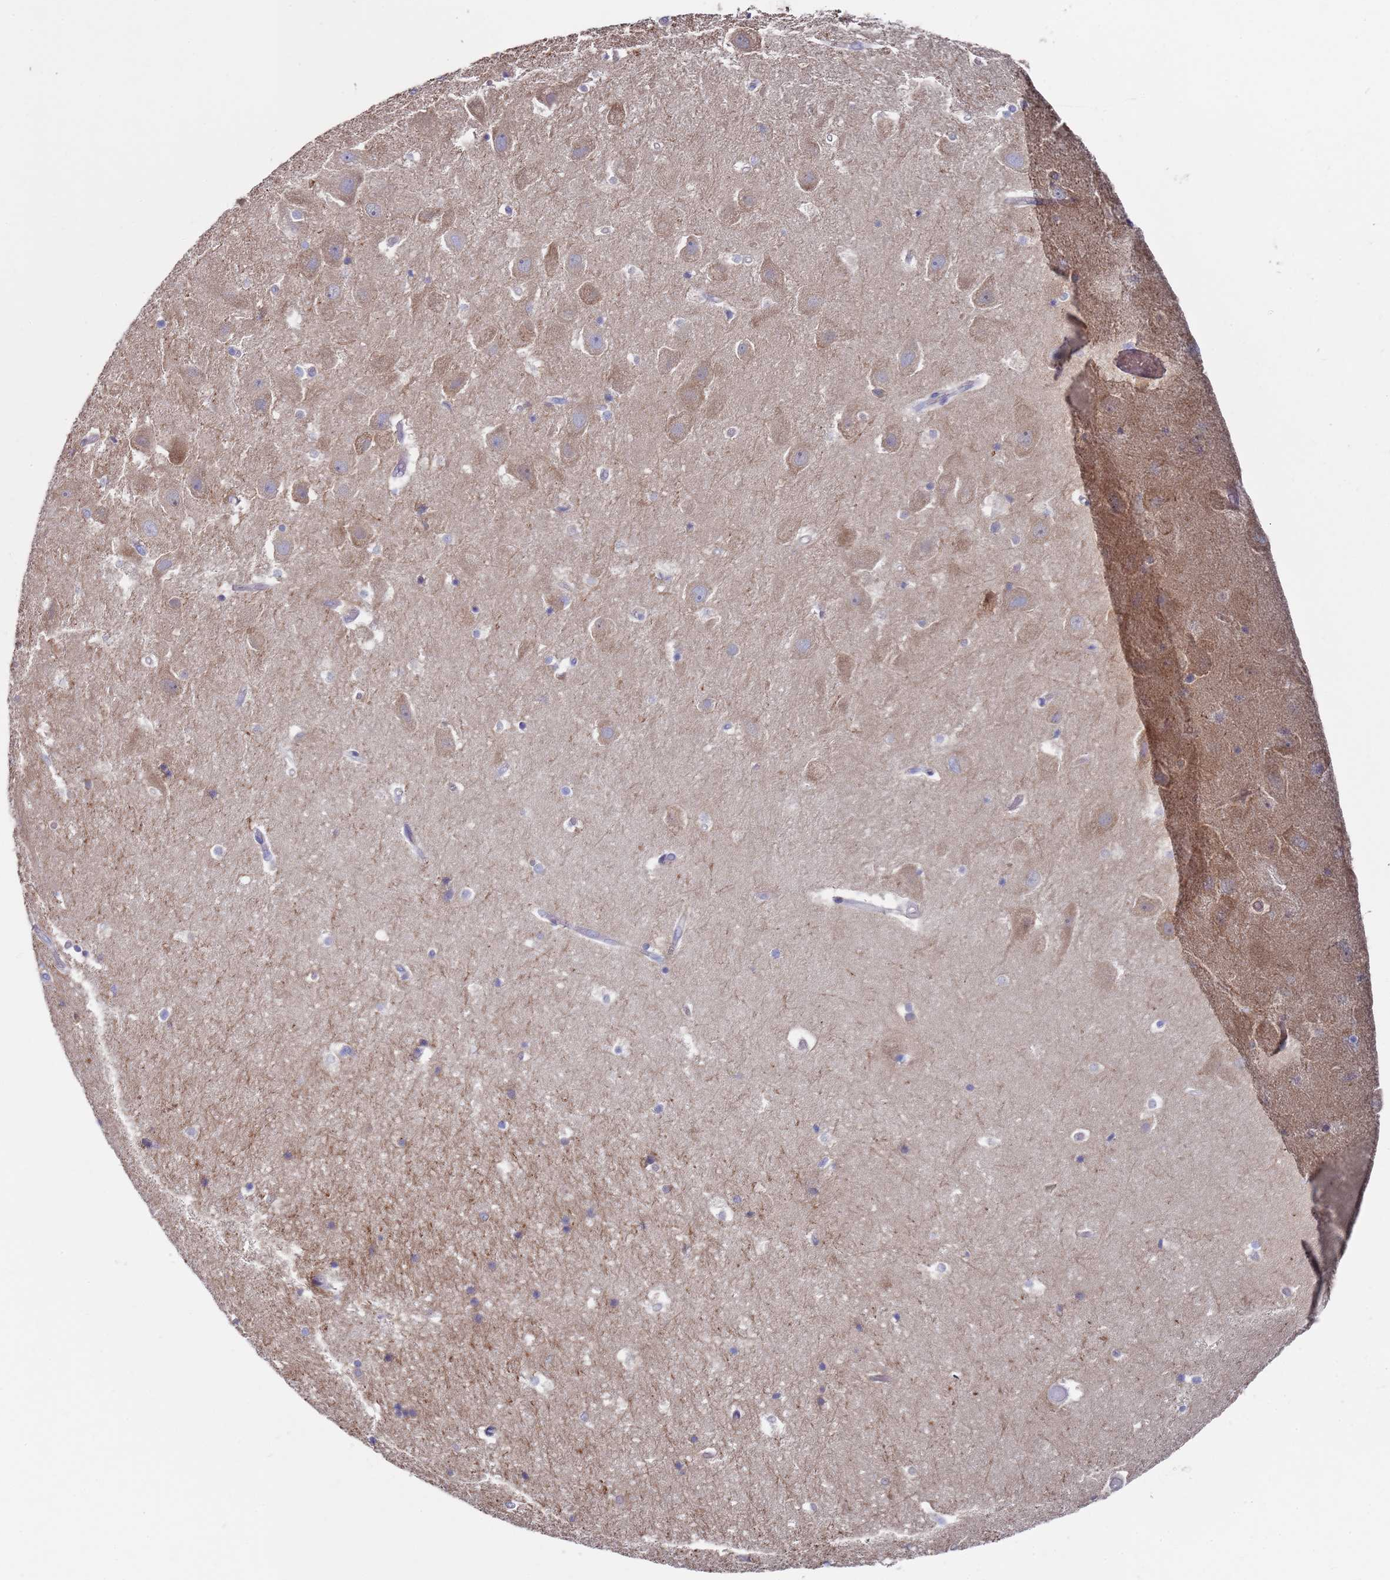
{"staining": {"intensity": "weak", "quantity": "<25%", "location": "cytoplasmic/membranous"}, "tissue": "hippocampus", "cell_type": "Glial cells", "image_type": "normal", "snomed": [{"axis": "morphology", "description": "Normal tissue, NOS"}, {"axis": "topography", "description": "Hippocampus"}], "caption": "An immunohistochemistry (IHC) histopathology image of unremarkable hippocampus is shown. There is no staining in glial cells of hippocampus.", "gene": "SCAPER", "patient": {"sex": "female", "age": 52}}